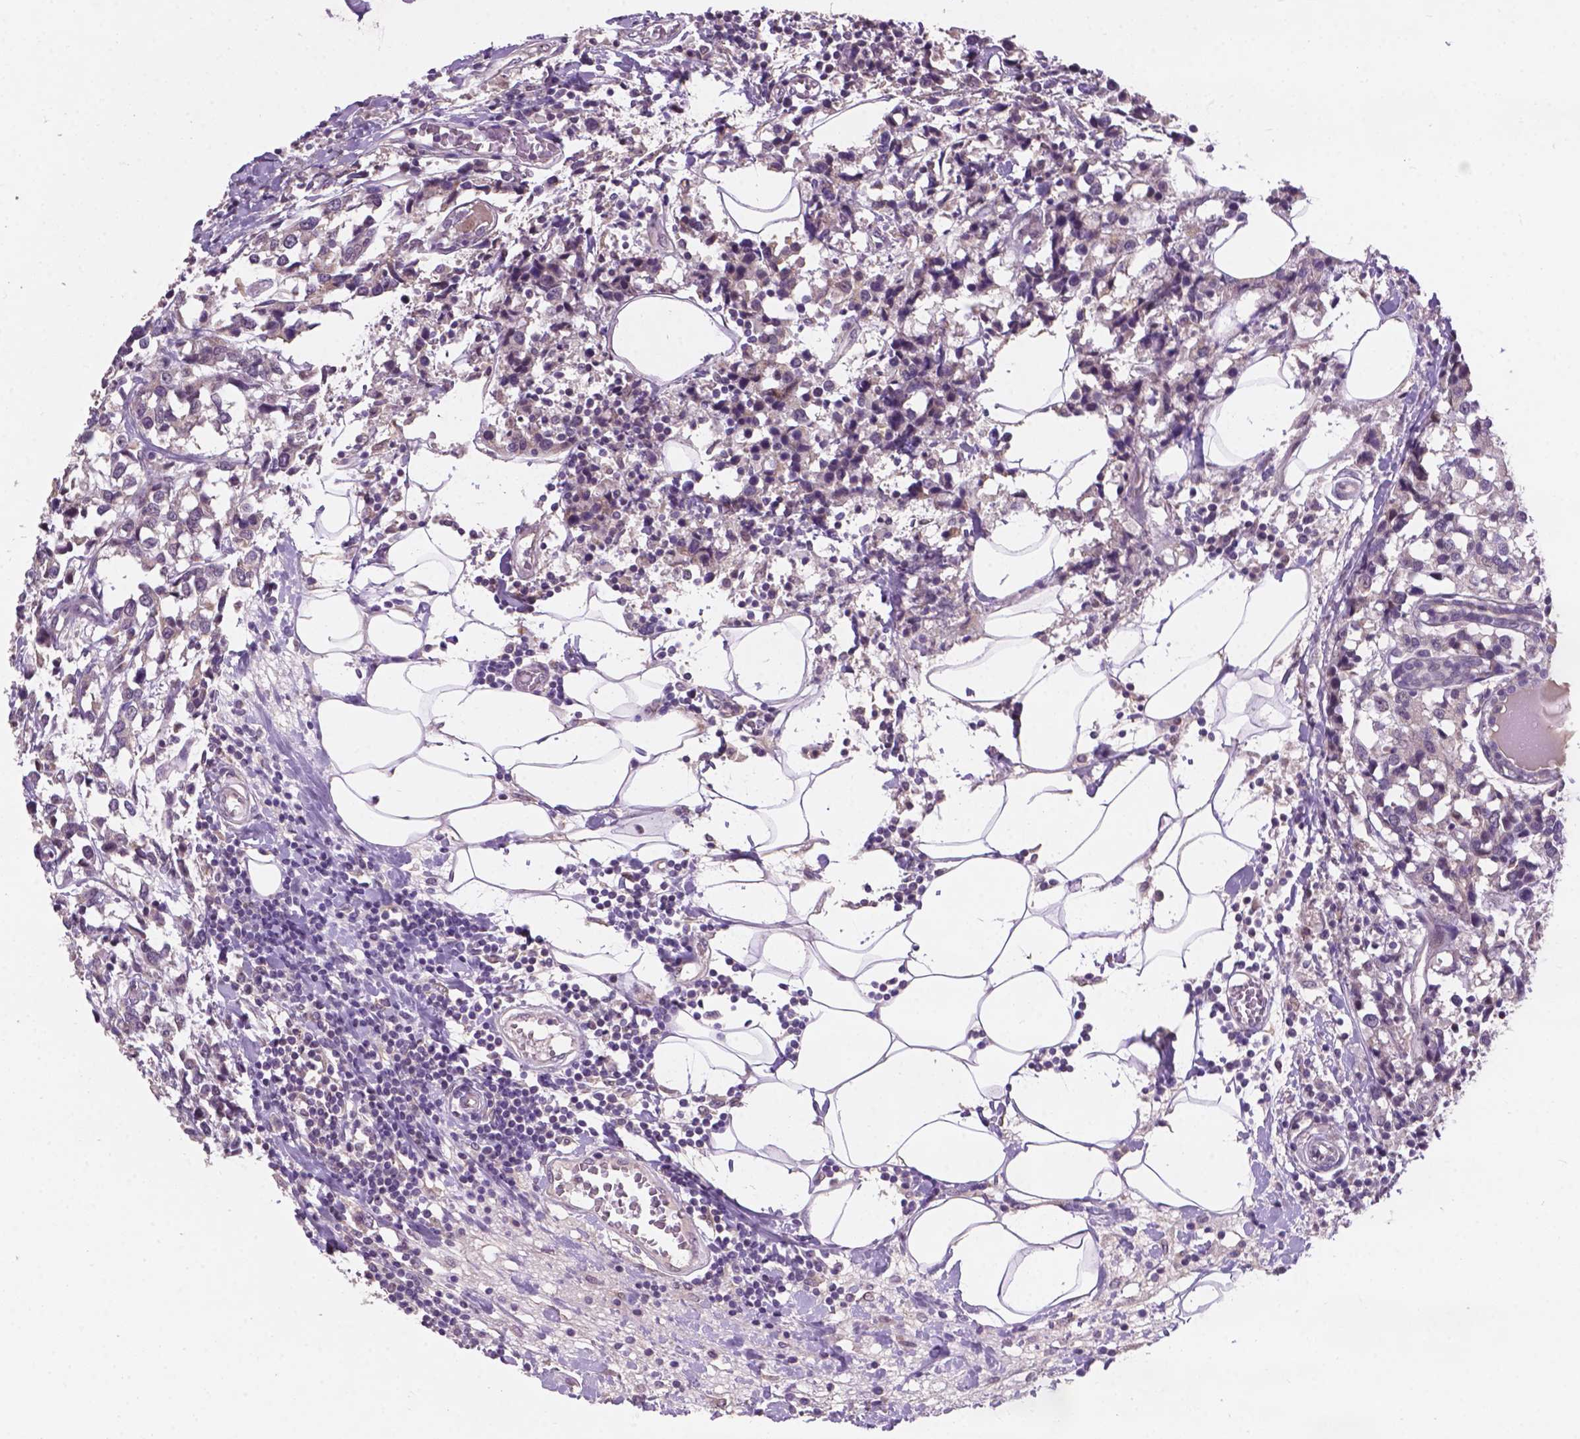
{"staining": {"intensity": "negative", "quantity": "none", "location": "none"}, "tissue": "breast cancer", "cell_type": "Tumor cells", "image_type": "cancer", "snomed": [{"axis": "morphology", "description": "Lobular carcinoma"}, {"axis": "topography", "description": "Breast"}], "caption": "Tumor cells are negative for protein expression in human breast lobular carcinoma.", "gene": "GXYLT2", "patient": {"sex": "female", "age": 59}}